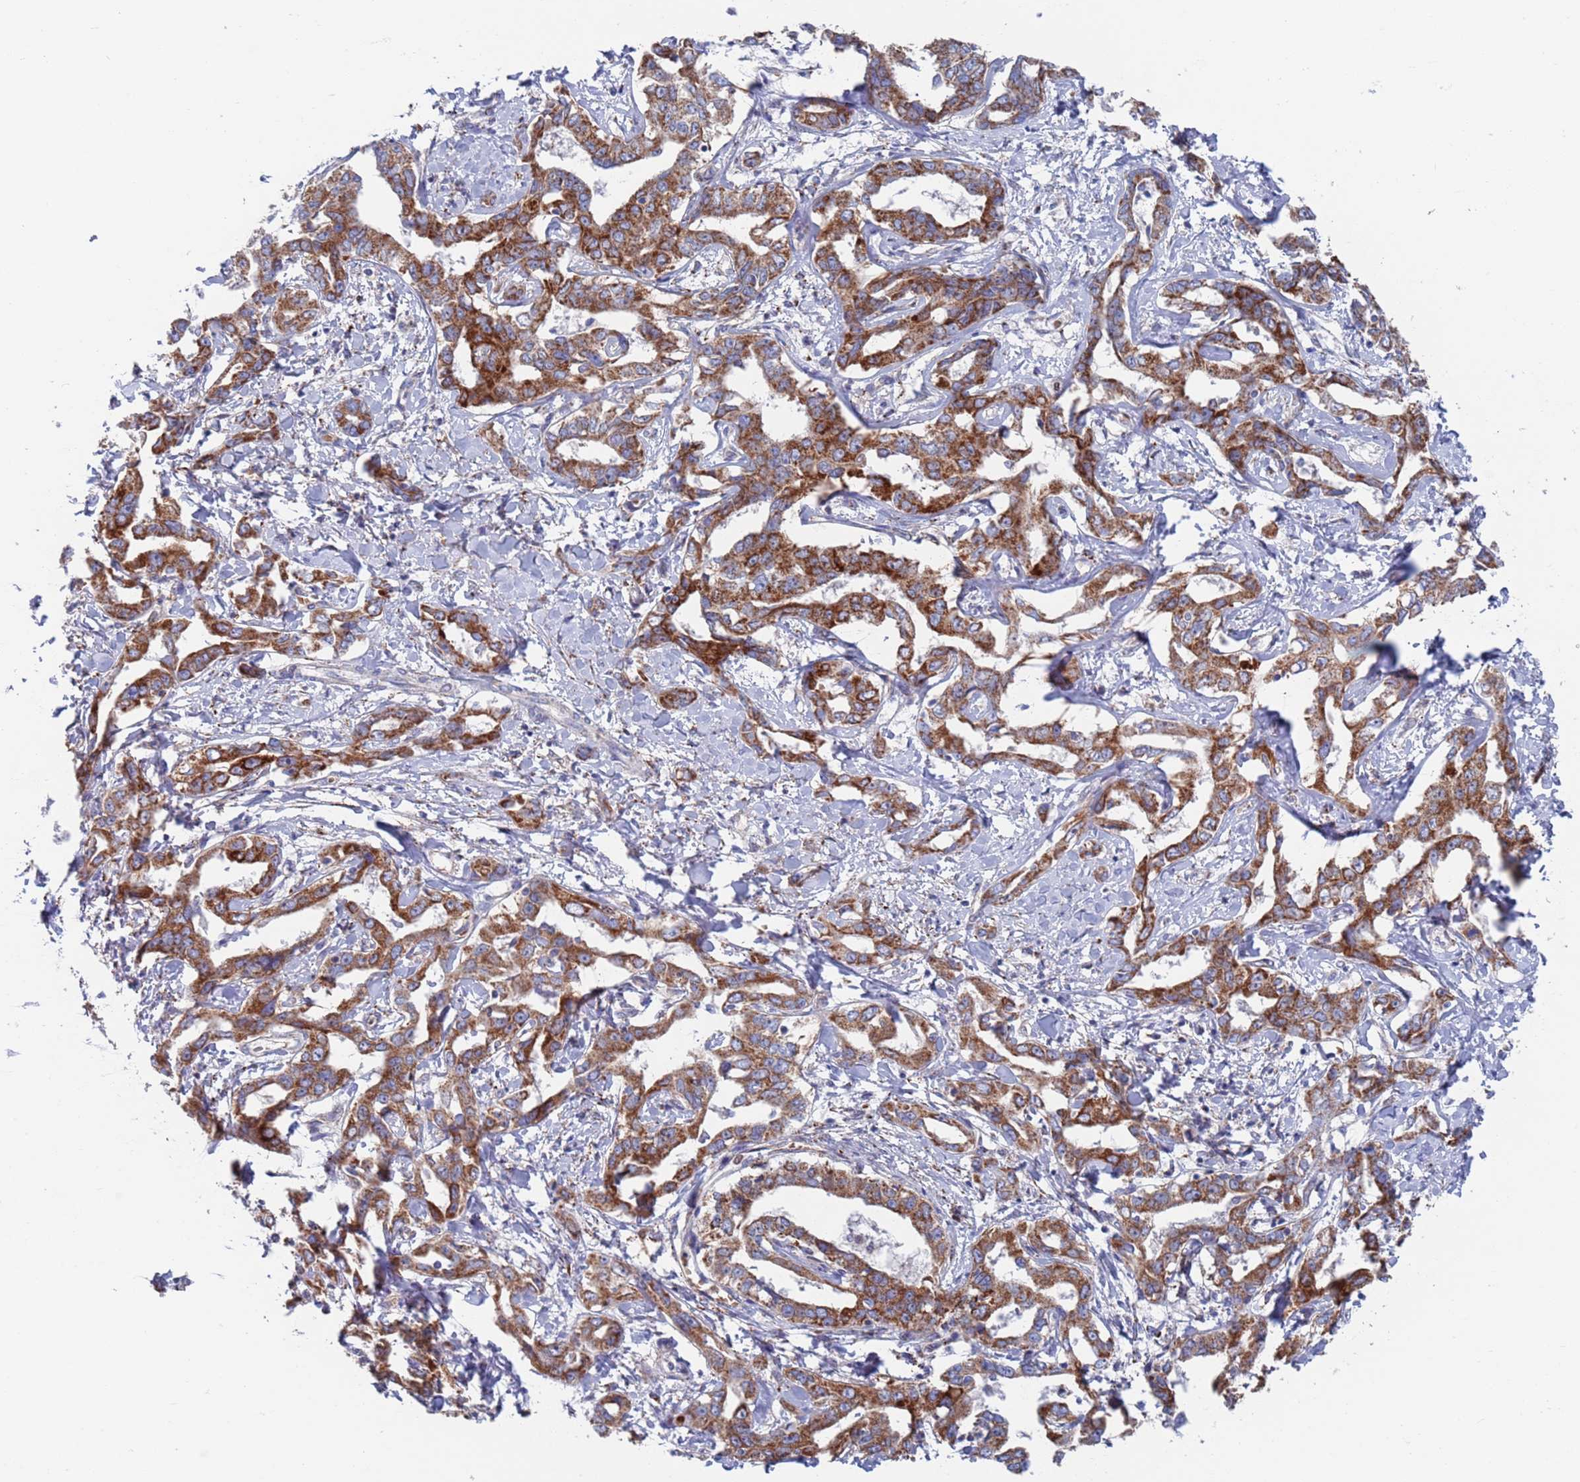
{"staining": {"intensity": "strong", "quantity": ">75%", "location": "cytoplasmic/membranous"}, "tissue": "liver cancer", "cell_type": "Tumor cells", "image_type": "cancer", "snomed": [{"axis": "morphology", "description": "Cholangiocarcinoma"}, {"axis": "topography", "description": "Liver"}], "caption": "Tumor cells reveal high levels of strong cytoplasmic/membranous staining in approximately >75% of cells in liver cancer (cholangiocarcinoma).", "gene": "CHCHD6", "patient": {"sex": "male", "age": 59}}